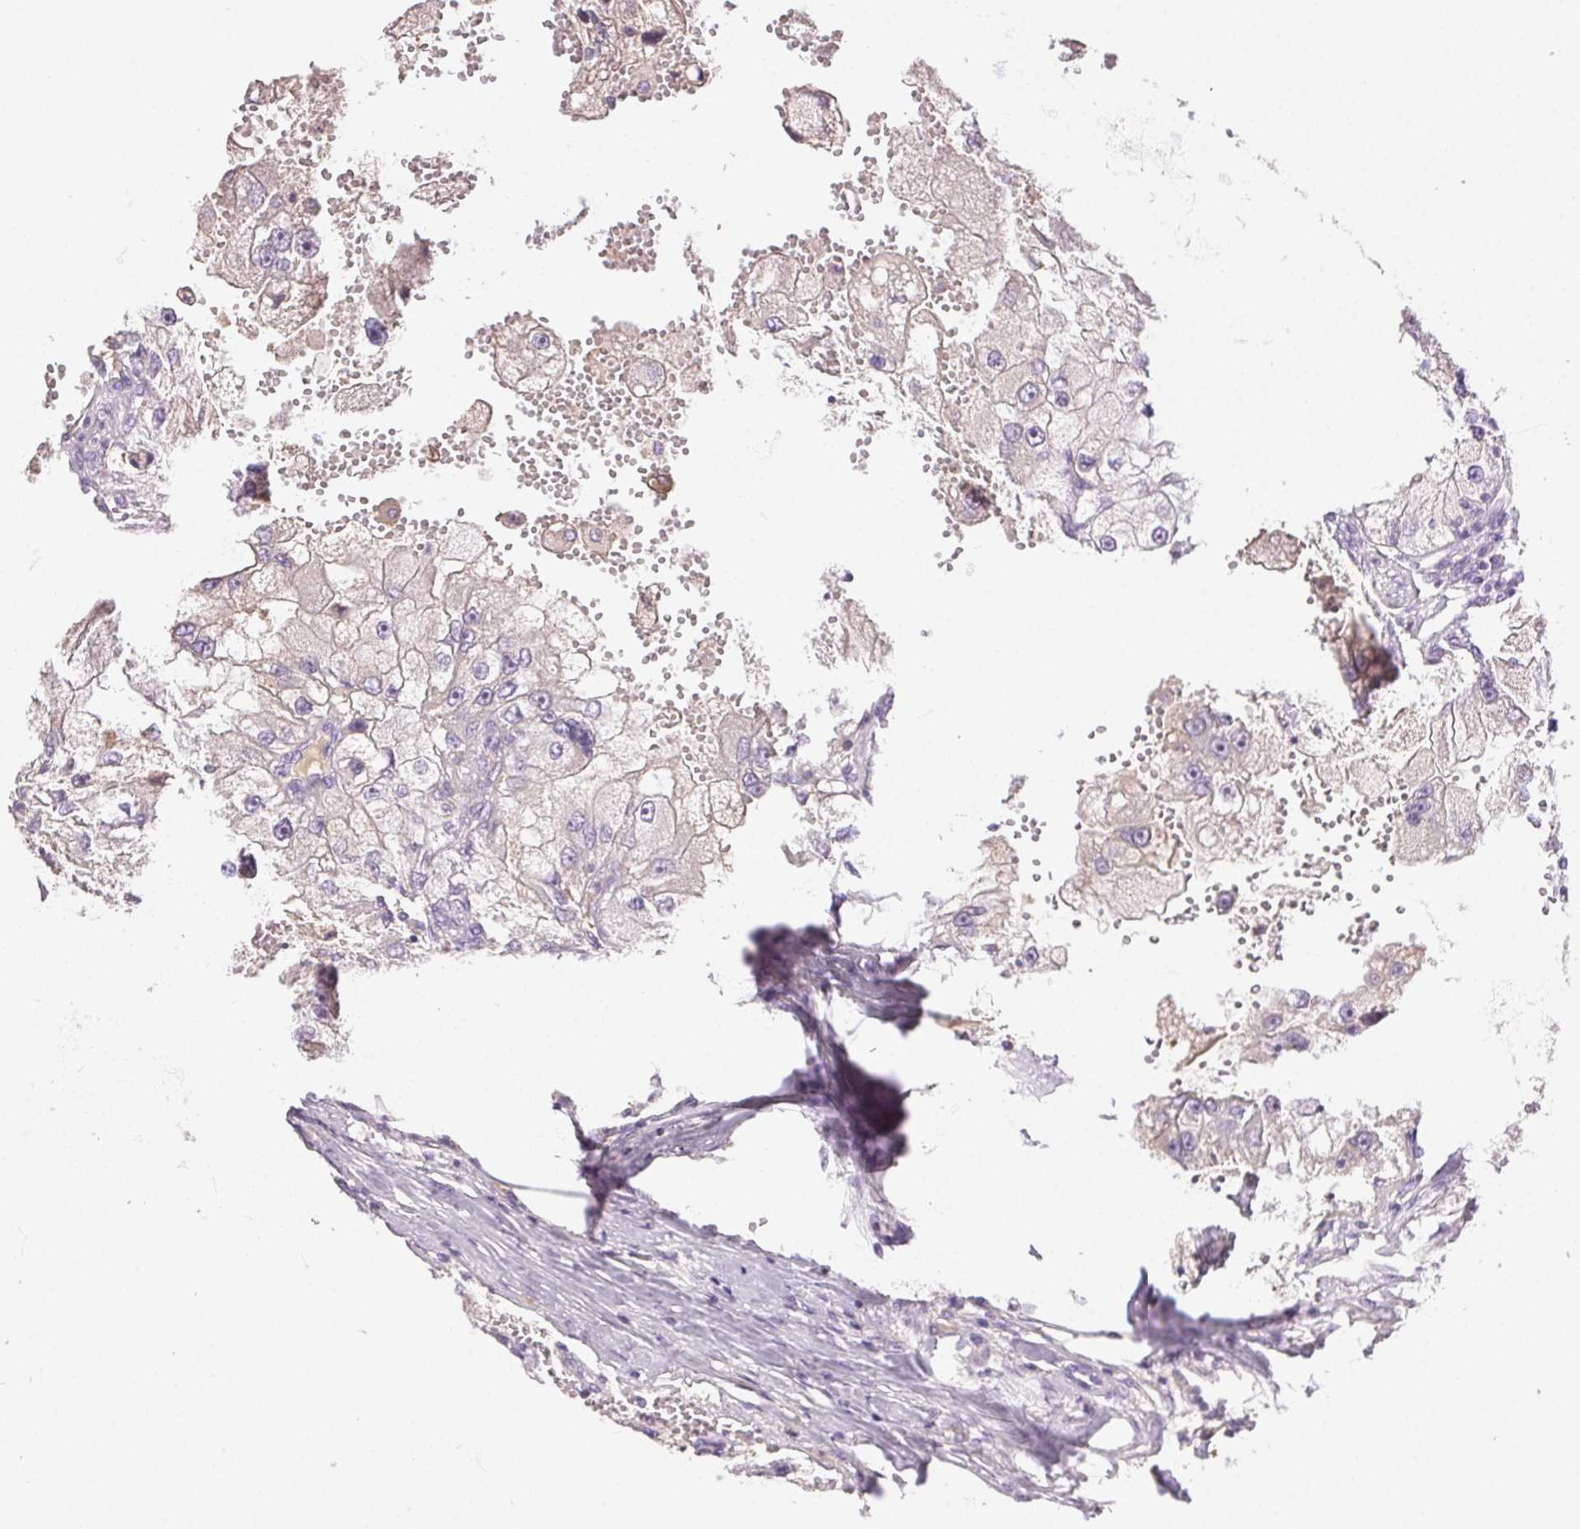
{"staining": {"intensity": "negative", "quantity": "none", "location": "none"}, "tissue": "renal cancer", "cell_type": "Tumor cells", "image_type": "cancer", "snomed": [{"axis": "morphology", "description": "Adenocarcinoma, NOS"}, {"axis": "topography", "description": "Kidney"}], "caption": "Tumor cells show no significant staining in renal adenocarcinoma.", "gene": "BPIFB2", "patient": {"sex": "male", "age": 63}}